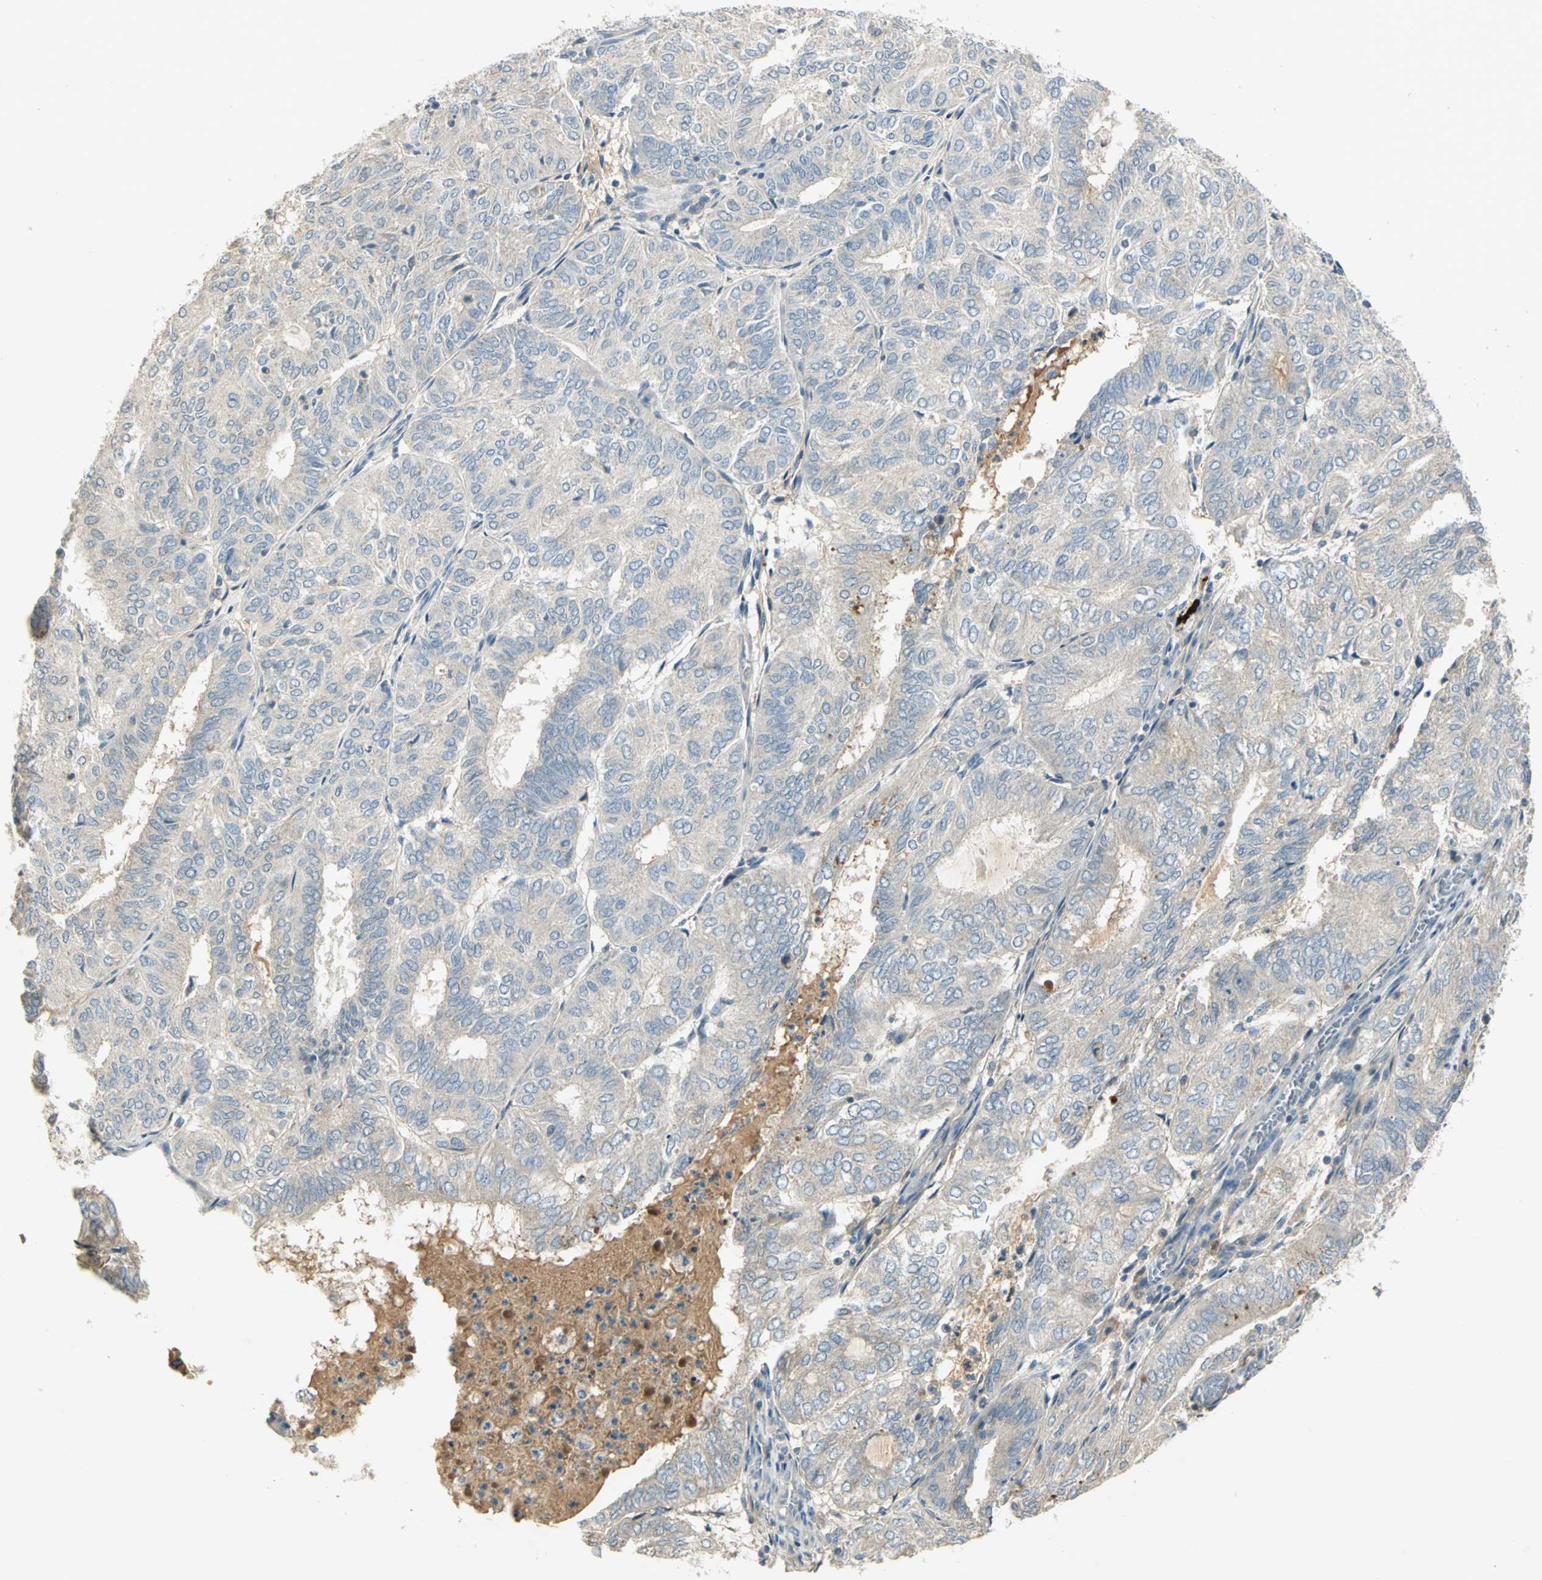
{"staining": {"intensity": "negative", "quantity": "none", "location": "none"}, "tissue": "endometrial cancer", "cell_type": "Tumor cells", "image_type": "cancer", "snomed": [{"axis": "morphology", "description": "Adenocarcinoma, NOS"}, {"axis": "topography", "description": "Uterus"}], "caption": "Tumor cells show no significant protein expression in adenocarcinoma (endometrial). (Stains: DAB IHC with hematoxylin counter stain, Microscopy: brightfield microscopy at high magnification).", "gene": "PROC", "patient": {"sex": "female", "age": 60}}